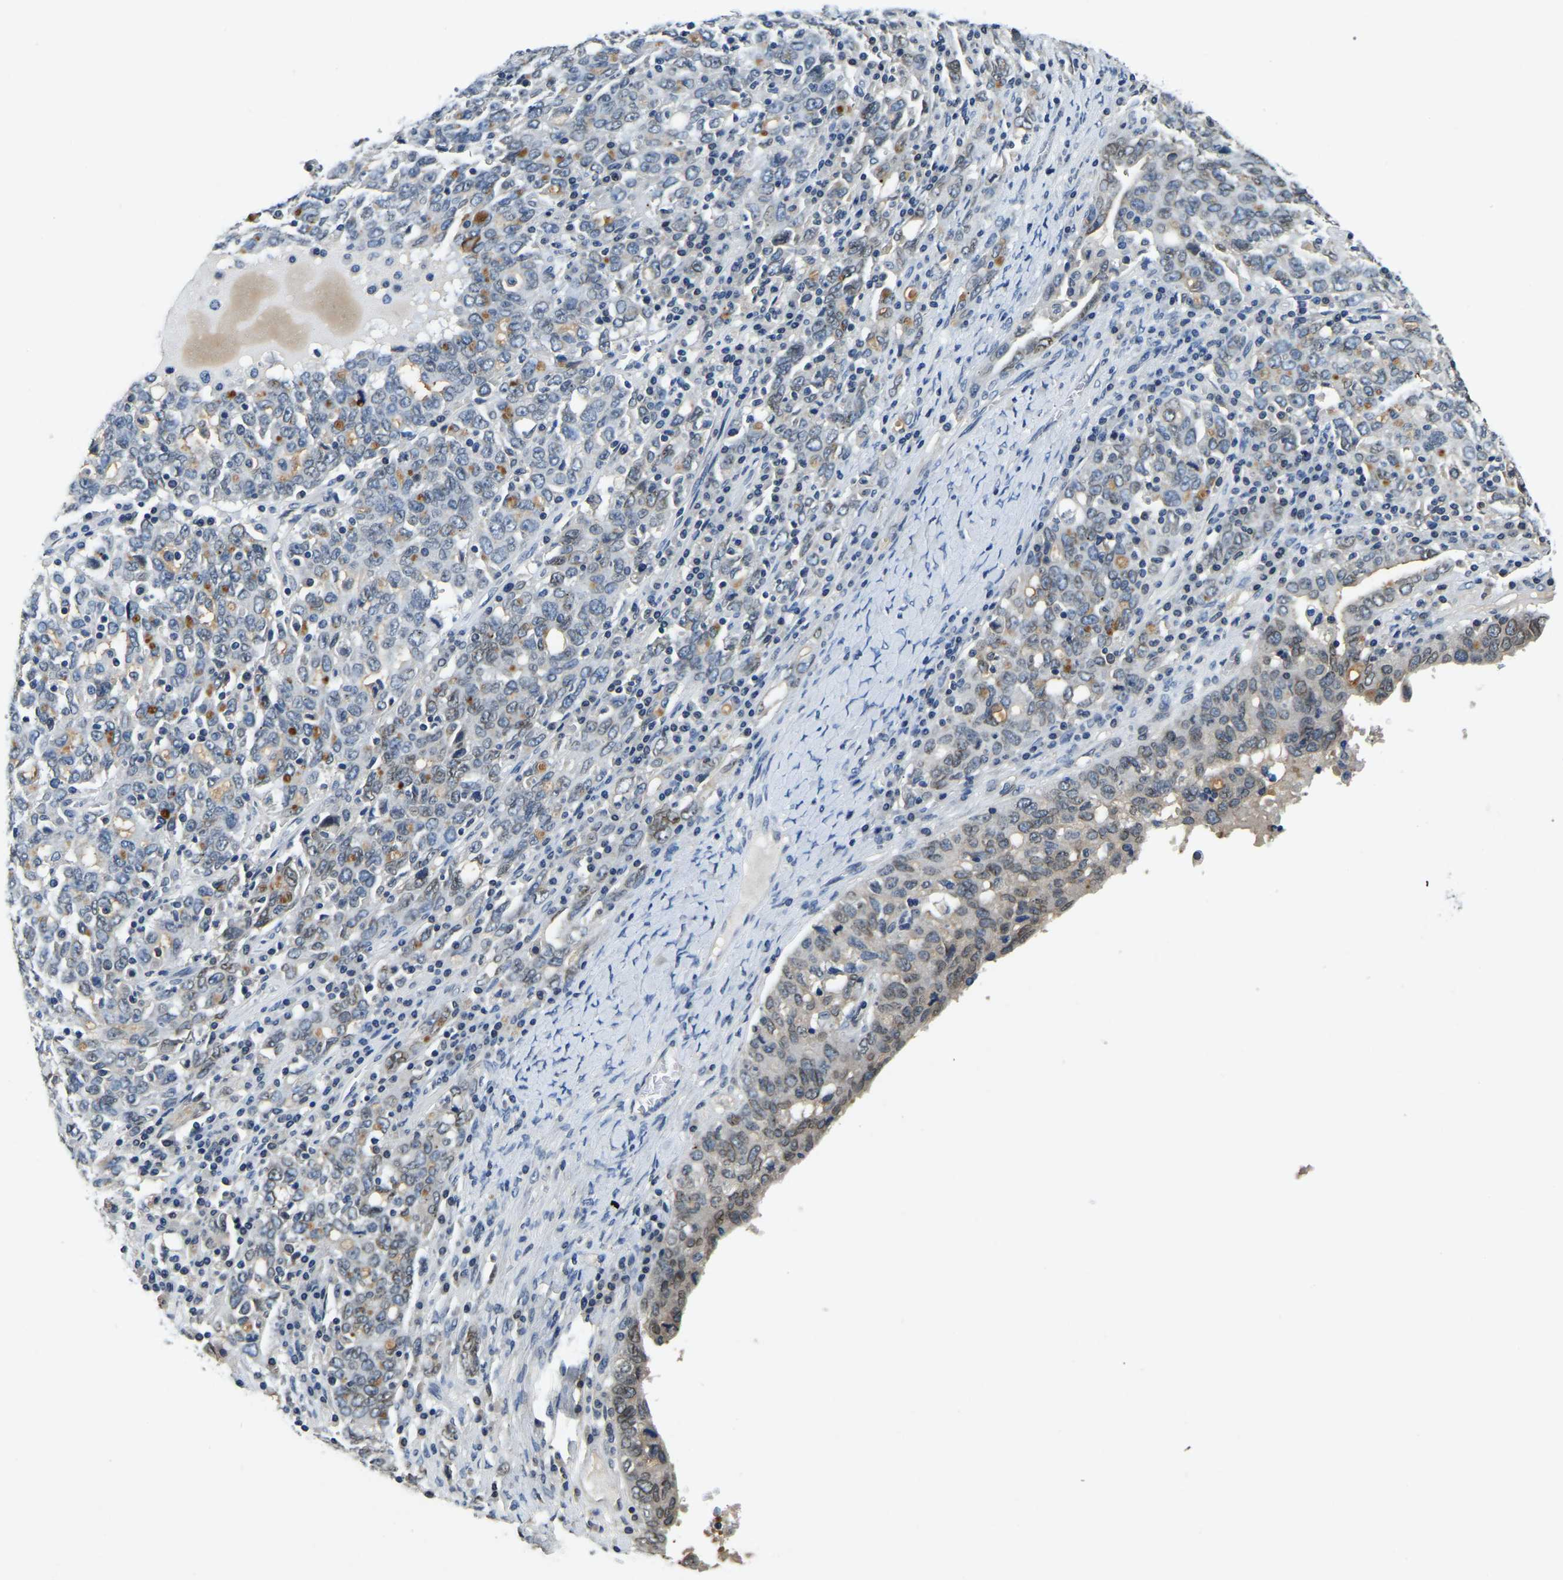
{"staining": {"intensity": "moderate", "quantity": "<25%", "location": "cytoplasmic/membranous"}, "tissue": "ovarian cancer", "cell_type": "Tumor cells", "image_type": "cancer", "snomed": [{"axis": "morphology", "description": "Carcinoma, endometroid"}, {"axis": "topography", "description": "Ovary"}], "caption": "A high-resolution micrograph shows IHC staining of endometroid carcinoma (ovarian), which reveals moderate cytoplasmic/membranous positivity in about <25% of tumor cells. (DAB IHC, brown staining for protein, blue staining for nuclei).", "gene": "RANBP2", "patient": {"sex": "female", "age": 62}}